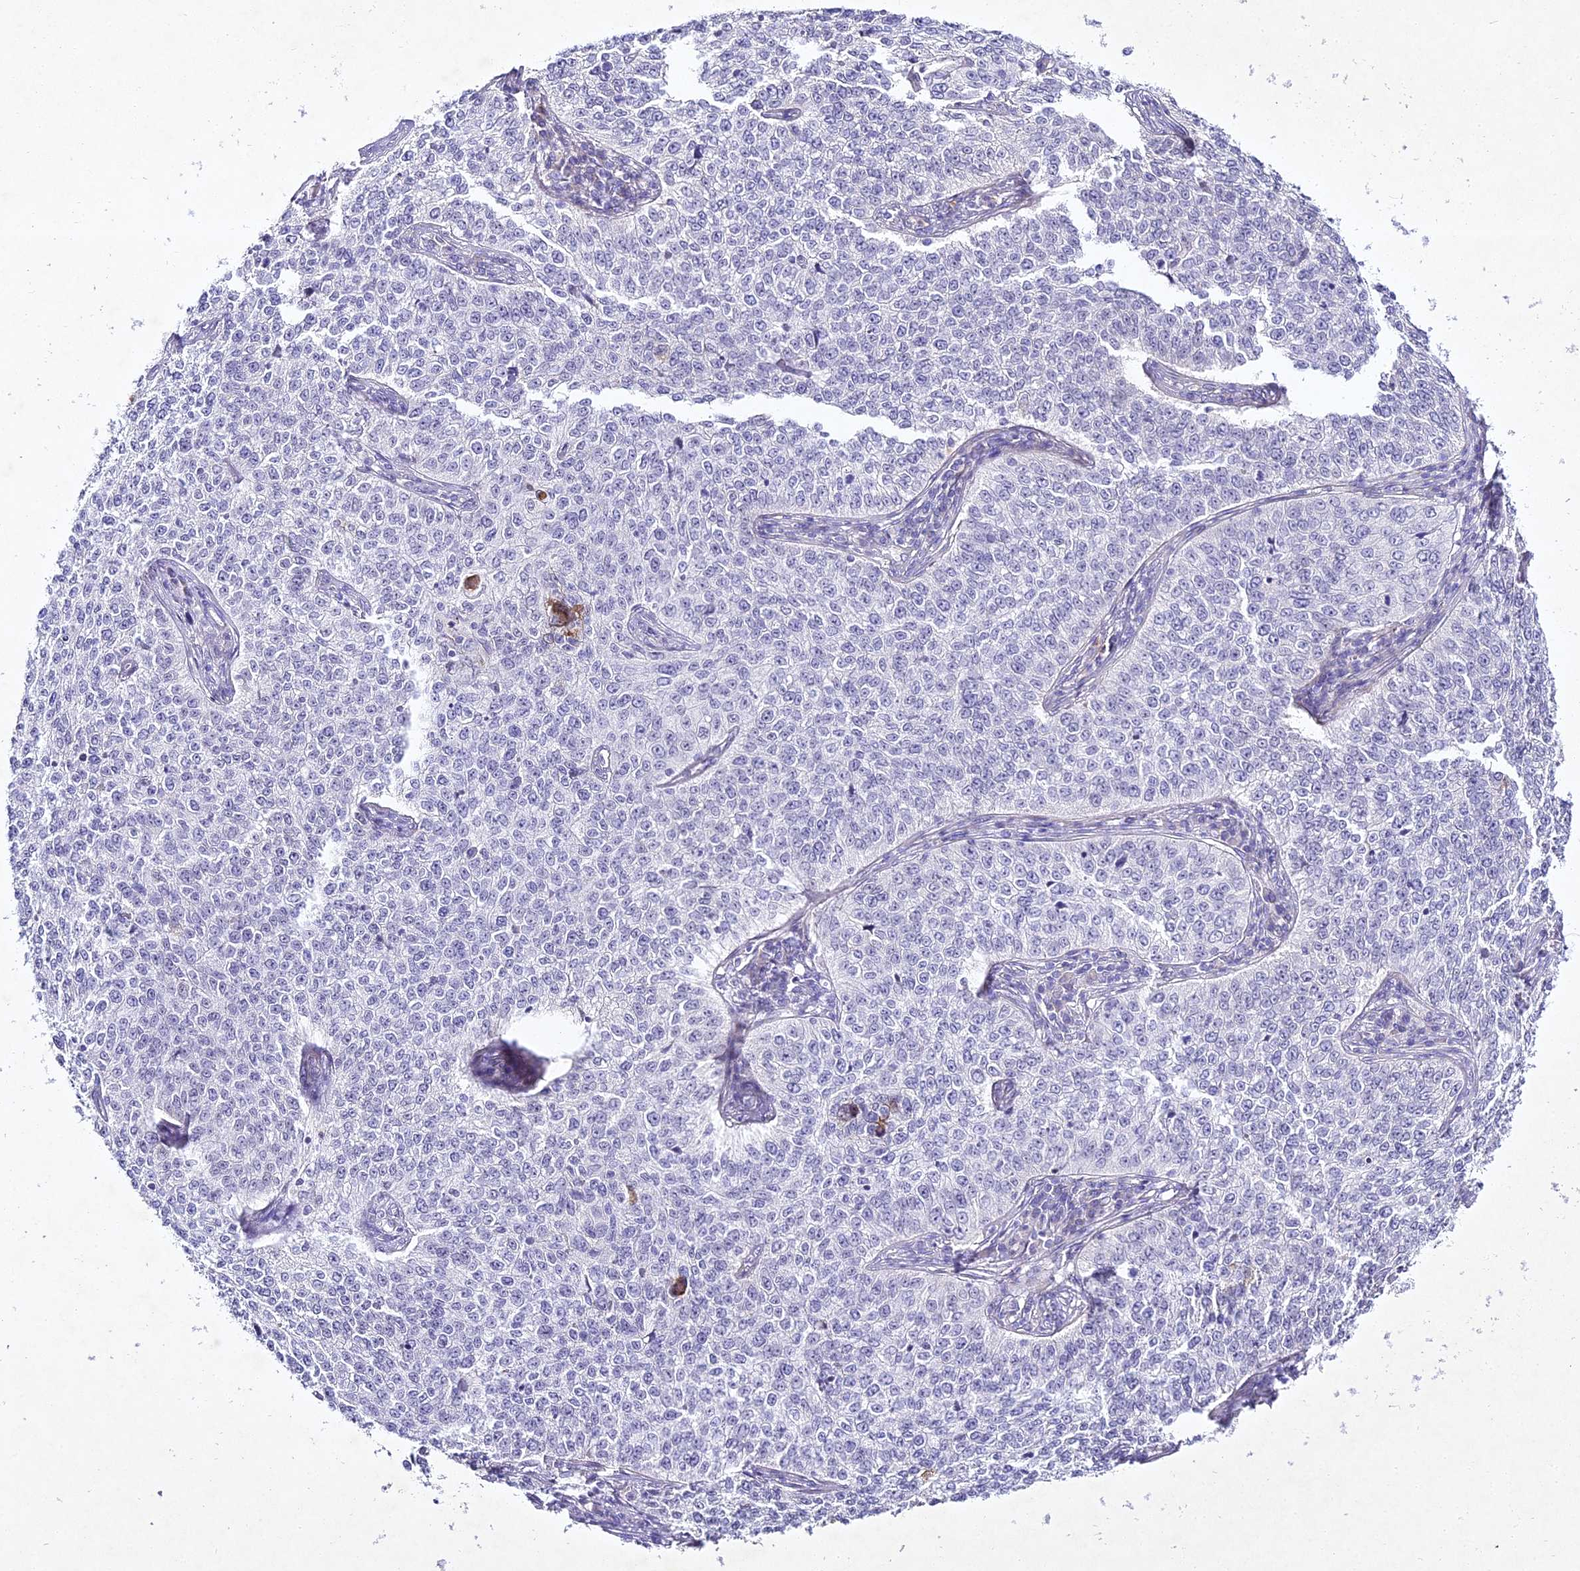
{"staining": {"intensity": "negative", "quantity": "none", "location": "none"}, "tissue": "cervical cancer", "cell_type": "Tumor cells", "image_type": "cancer", "snomed": [{"axis": "morphology", "description": "Squamous cell carcinoma, NOS"}, {"axis": "topography", "description": "Cervix"}], "caption": "DAB (3,3'-diaminobenzidine) immunohistochemical staining of cervical cancer displays no significant expression in tumor cells.", "gene": "ALPG", "patient": {"sex": "female", "age": 35}}